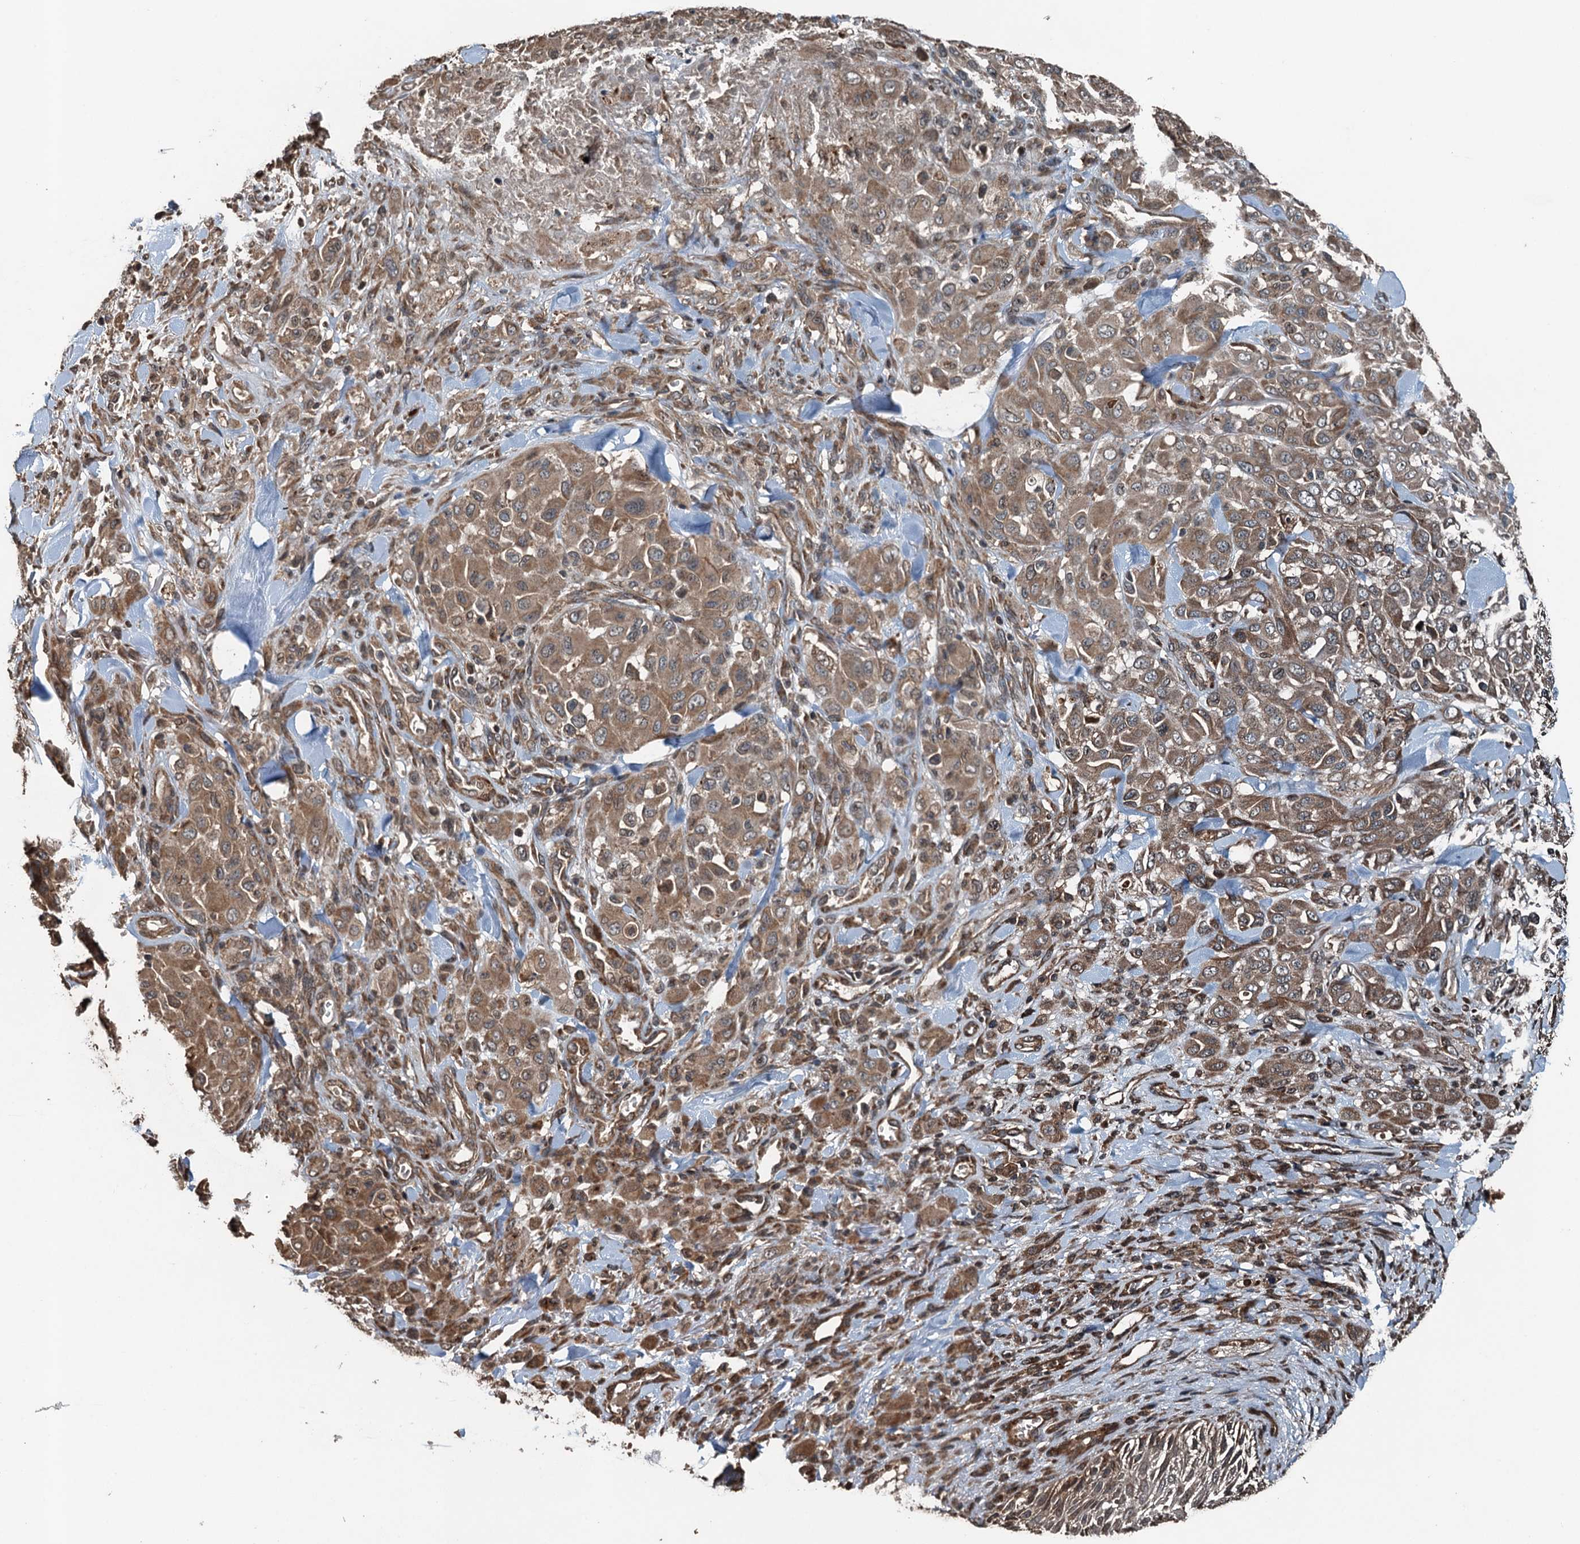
{"staining": {"intensity": "moderate", "quantity": ">75%", "location": "cytoplasmic/membranous"}, "tissue": "melanoma", "cell_type": "Tumor cells", "image_type": "cancer", "snomed": [{"axis": "morphology", "description": "Malignant melanoma, Metastatic site"}, {"axis": "topography", "description": "Skin"}], "caption": "Immunohistochemistry (IHC) (DAB (3,3'-diaminobenzidine)) staining of melanoma shows moderate cytoplasmic/membranous protein expression in about >75% of tumor cells.", "gene": "TCTN1", "patient": {"sex": "female", "age": 81}}